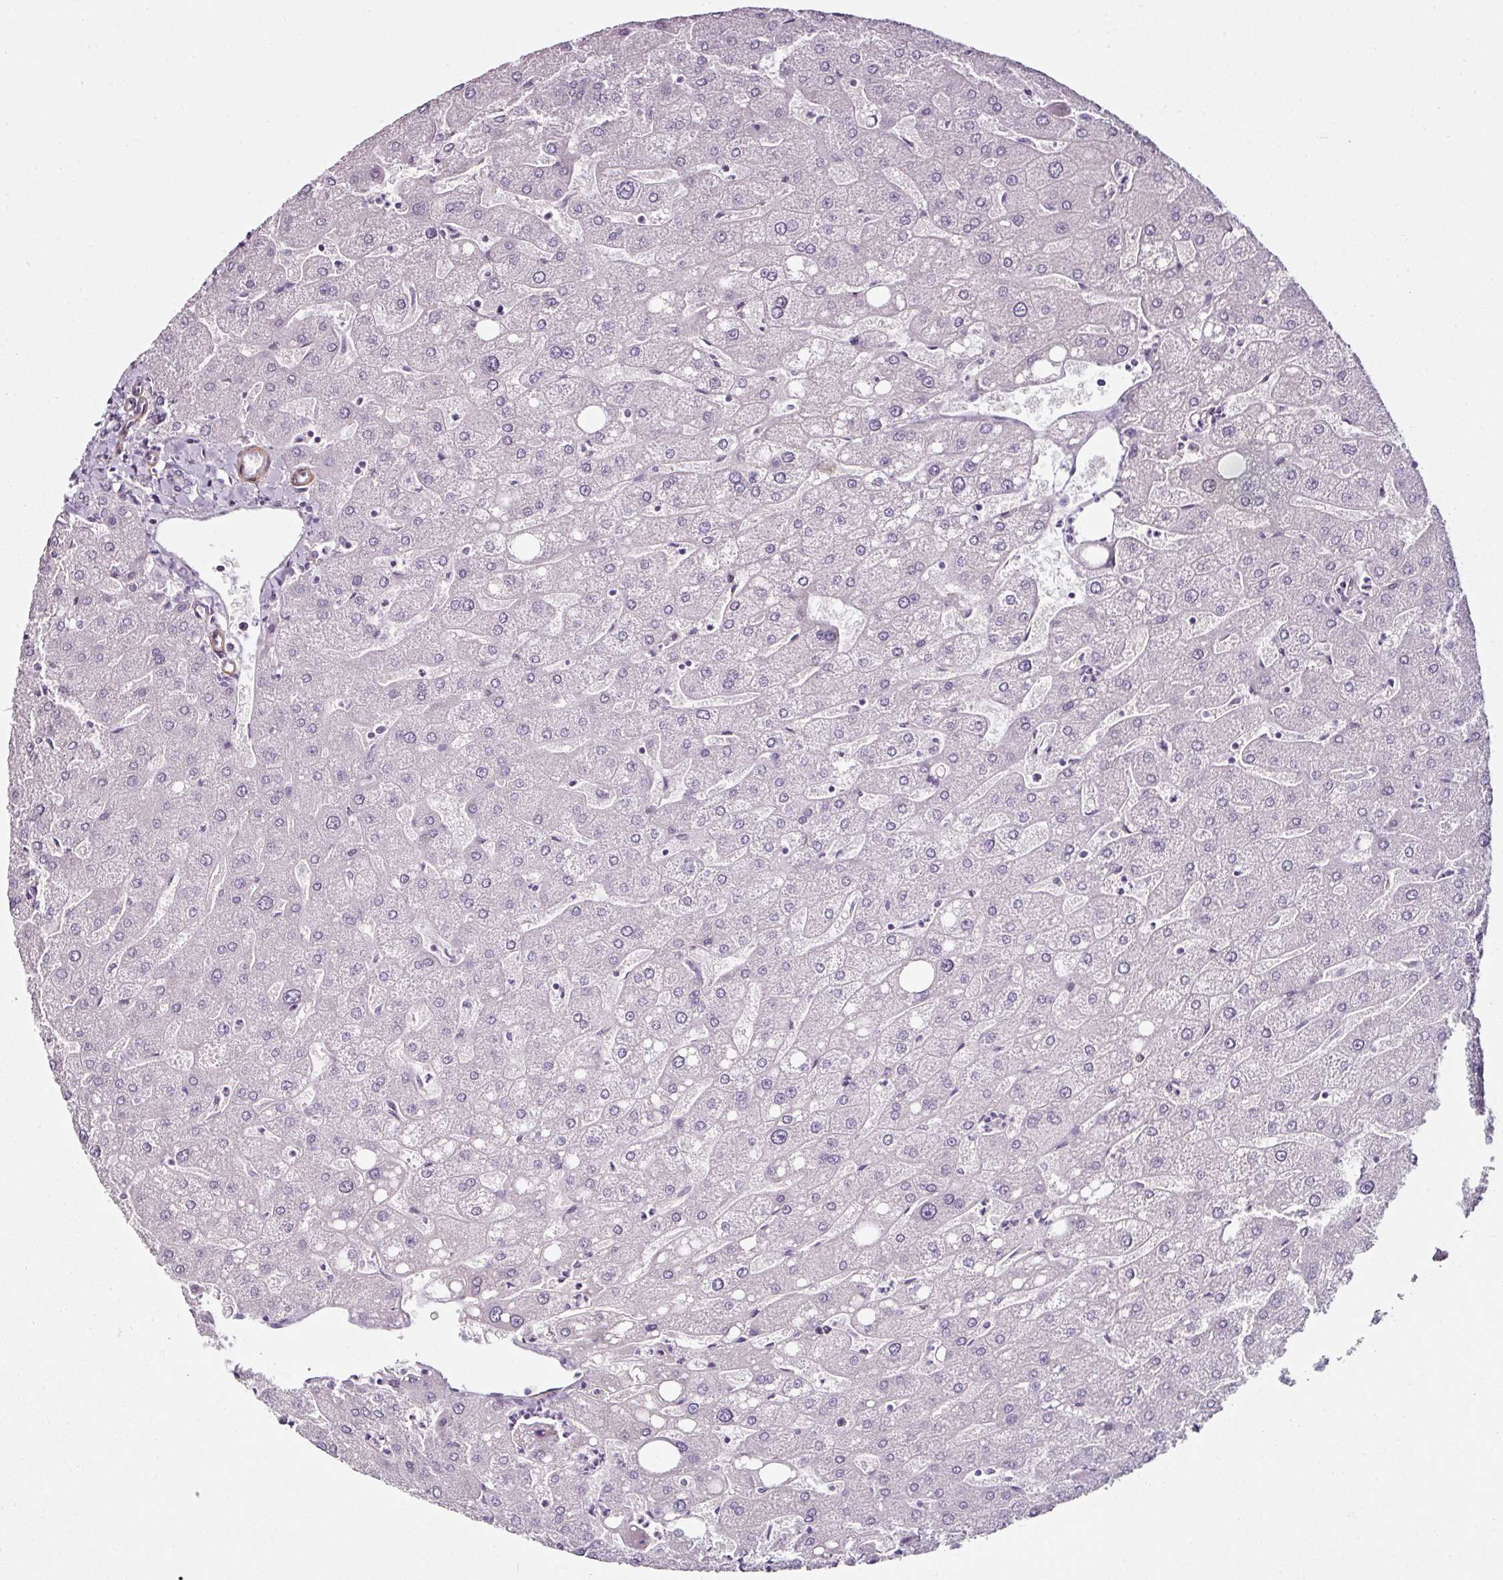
{"staining": {"intensity": "negative", "quantity": "none", "location": "none"}, "tissue": "liver", "cell_type": "Cholangiocytes", "image_type": "normal", "snomed": [{"axis": "morphology", "description": "Normal tissue, NOS"}, {"axis": "topography", "description": "Liver"}], "caption": "A micrograph of human liver is negative for staining in cholangiocytes.", "gene": "CAP2", "patient": {"sex": "male", "age": 67}}